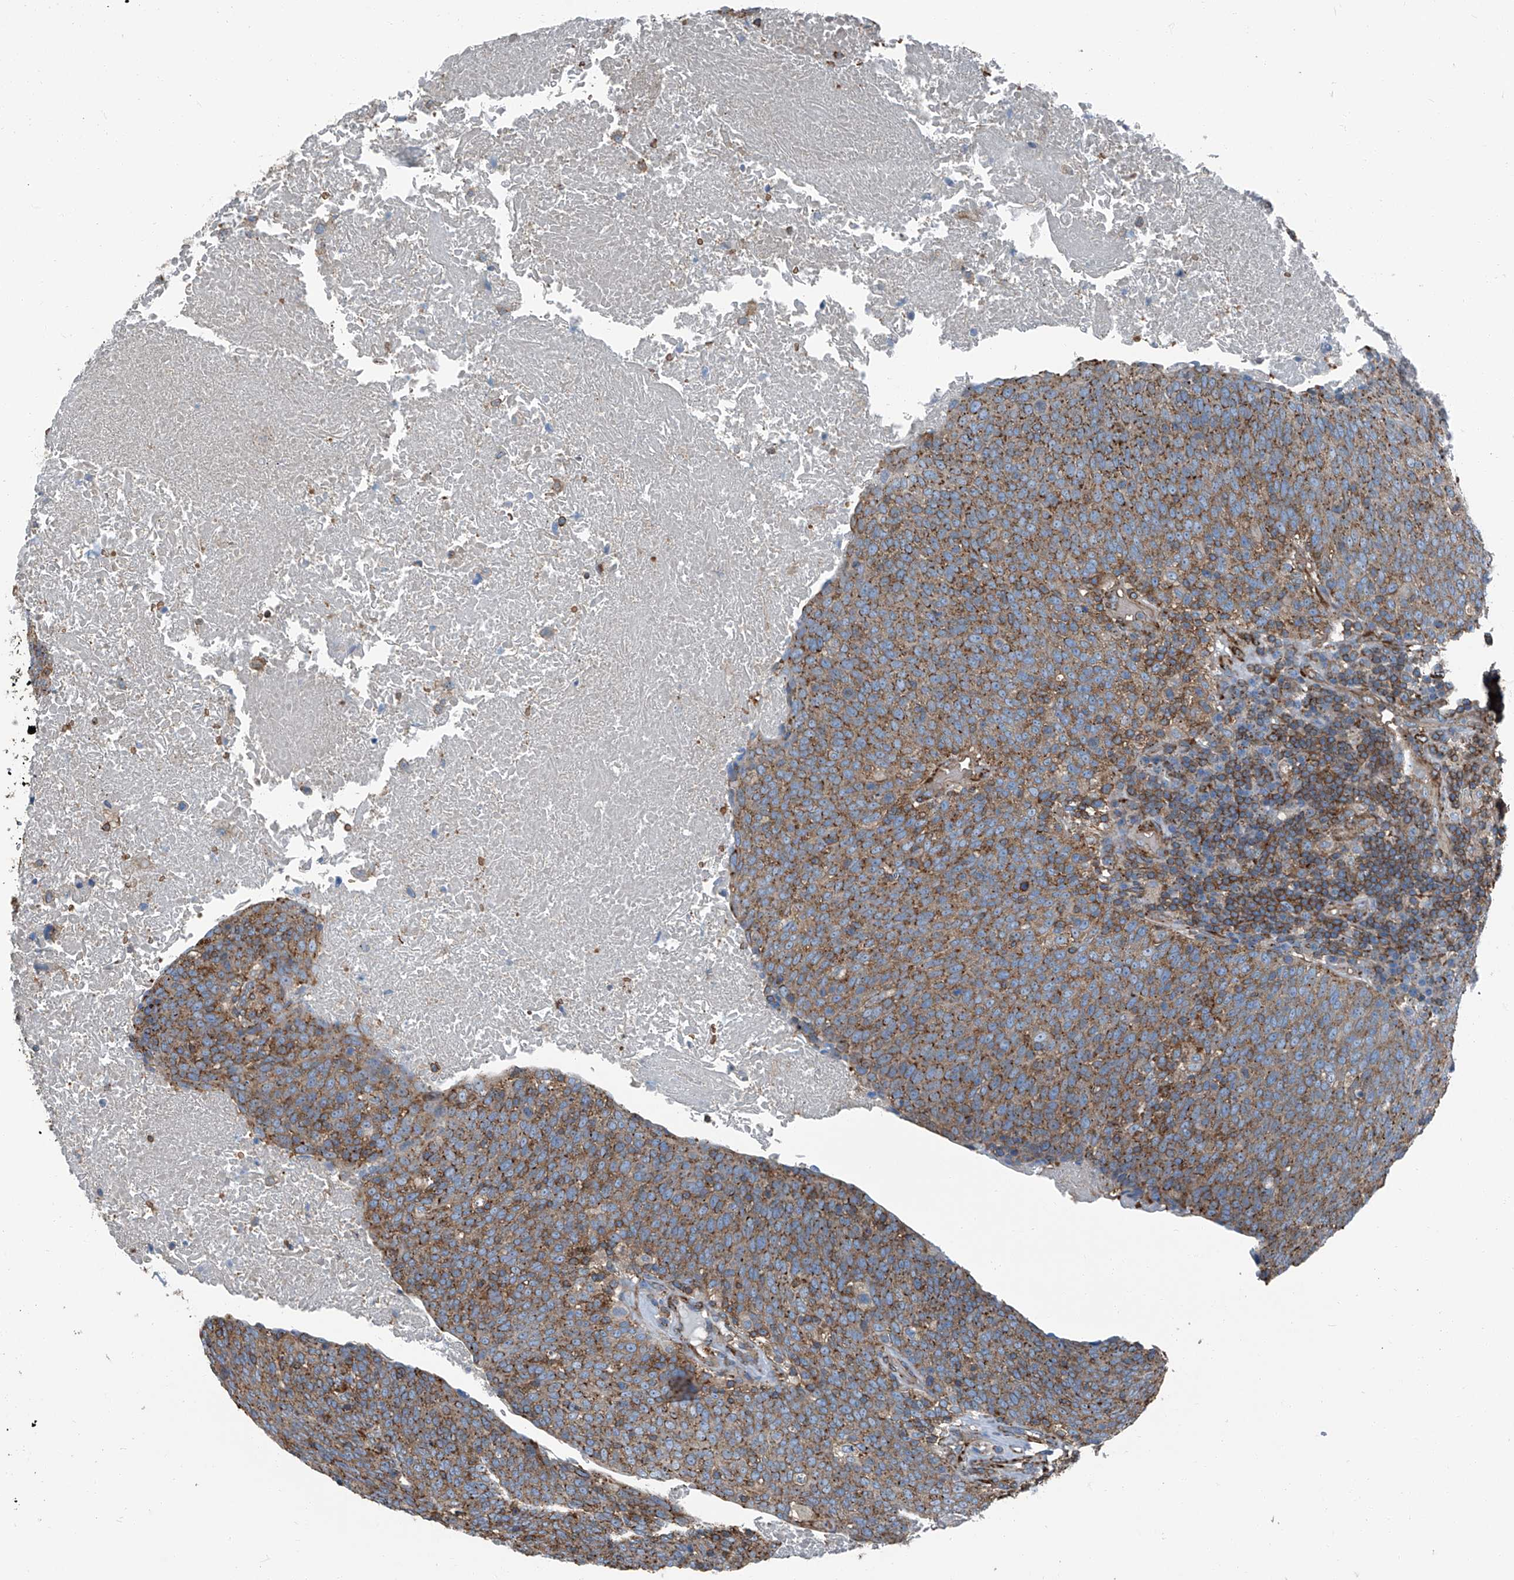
{"staining": {"intensity": "moderate", "quantity": ">75%", "location": "cytoplasmic/membranous"}, "tissue": "head and neck cancer", "cell_type": "Tumor cells", "image_type": "cancer", "snomed": [{"axis": "morphology", "description": "Squamous cell carcinoma, NOS"}, {"axis": "morphology", "description": "Squamous cell carcinoma, metastatic, NOS"}, {"axis": "topography", "description": "Lymph node"}, {"axis": "topography", "description": "Head-Neck"}], "caption": "Human head and neck cancer stained with a protein marker reveals moderate staining in tumor cells.", "gene": "SEPTIN7", "patient": {"sex": "male", "age": 62}}